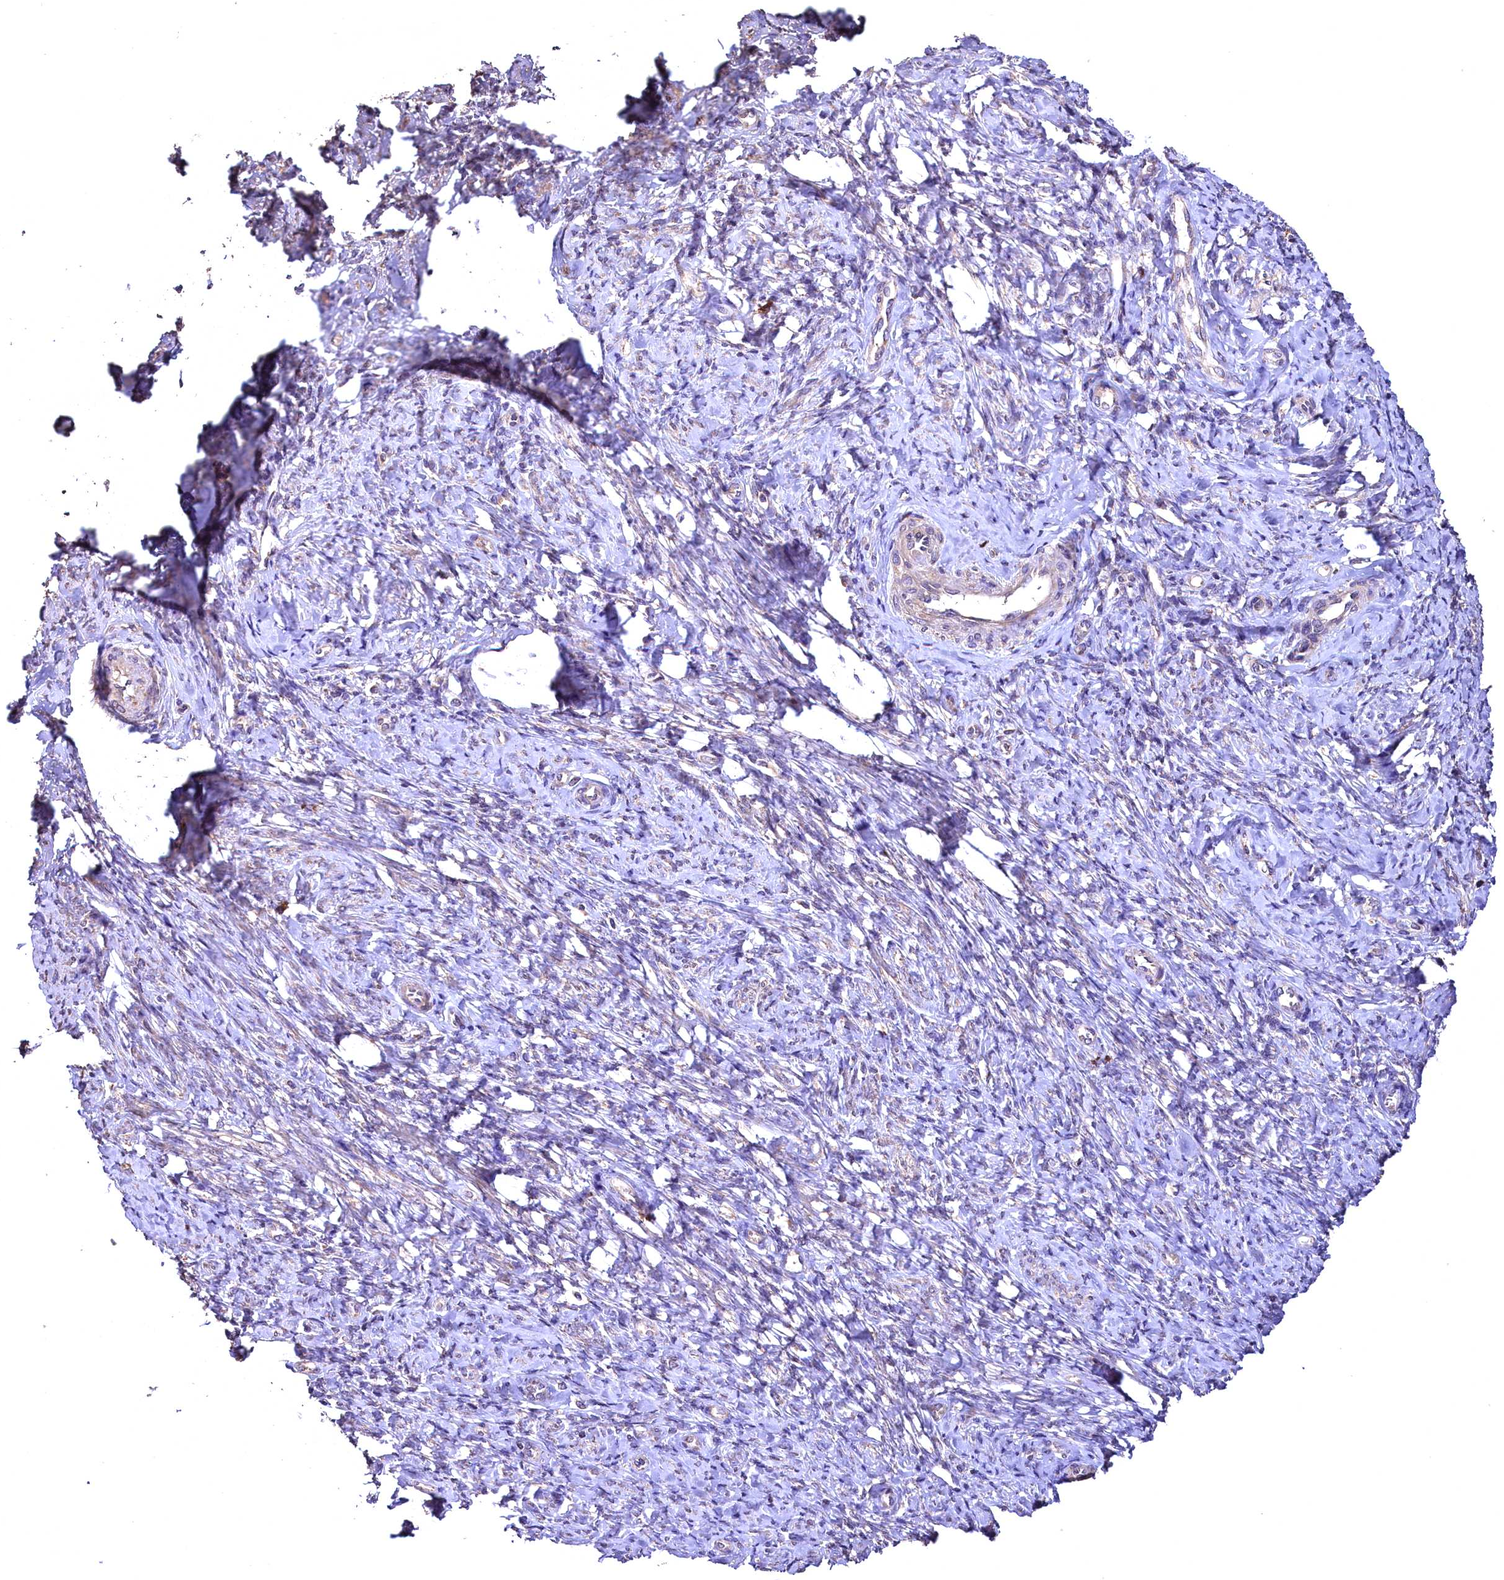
{"staining": {"intensity": "weak", "quantity": ">75%", "location": "cytoplasmic/membranous"}, "tissue": "cervix", "cell_type": "Glandular cells", "image_type": "normal", "snomed": [{"axis": "morphology", "description": "Normal tissue, NOS"}, {"axis": "topography", "description": "Cervix"}], "caption": "A low amount of weak cytoplasmic/membranous positivity is present in about >75% of glandular cells in unremarkable cervix.", "gene": "ENKD1", "patient": {"sex": "female", "age": 42}}